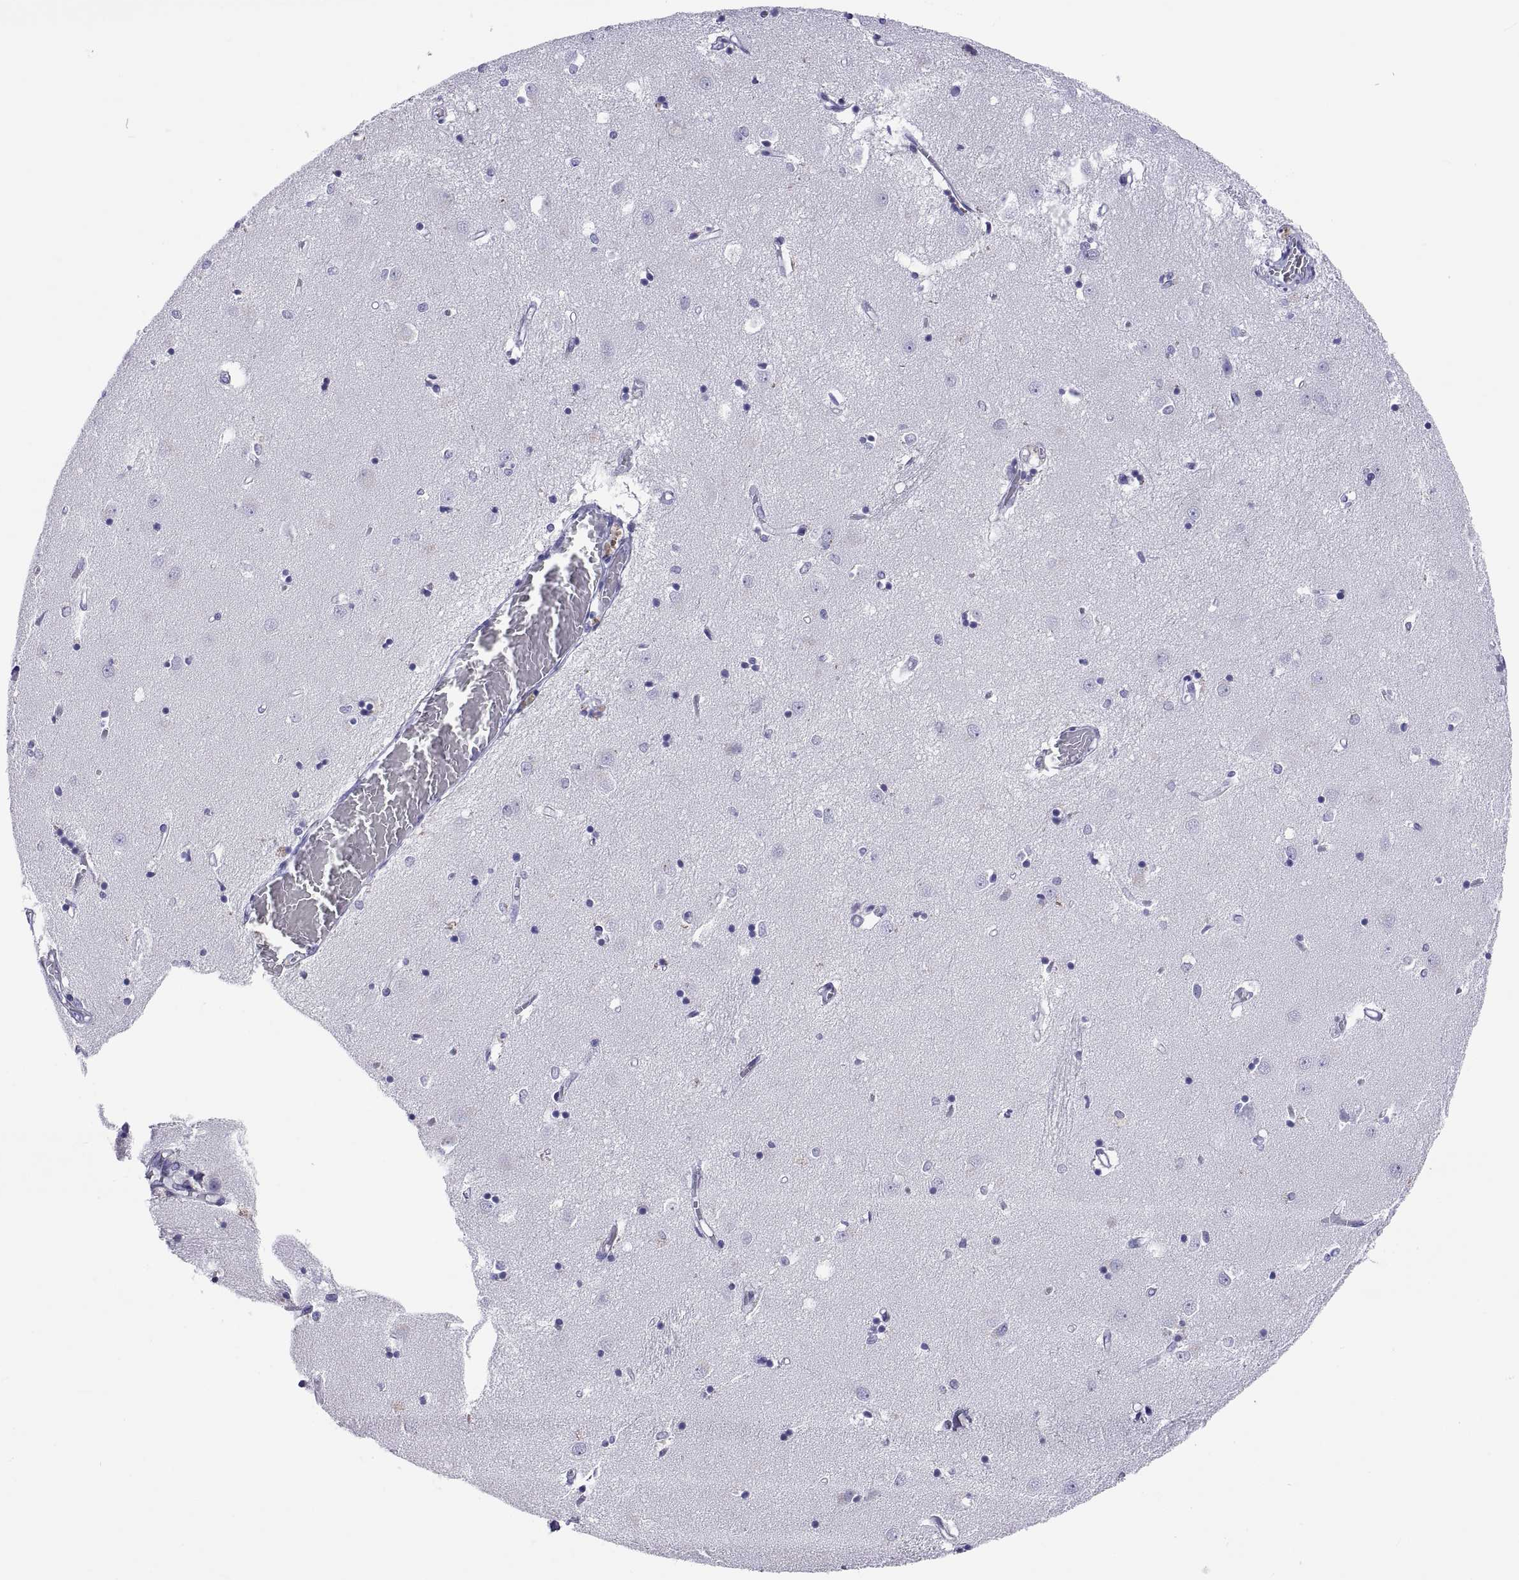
{"staining": {"intensity": "negative", "quantity": "none", "location": "none"}, "tissue": "caudate", "cell_type": "Glial cells", "image_type": "normal", "snomed": [{"axis": "morphology", "description": "Normal tissue, NOS"}, {"axis": "topography", "description": "Lateral ventricle wall"}], "caption": "DAB immunohistochemical staining of unremarkable human caudate exhibits no significant positivity in glial cells.", "gene": "QRICH2", "patient": {"sex": "male", "age": 54}}